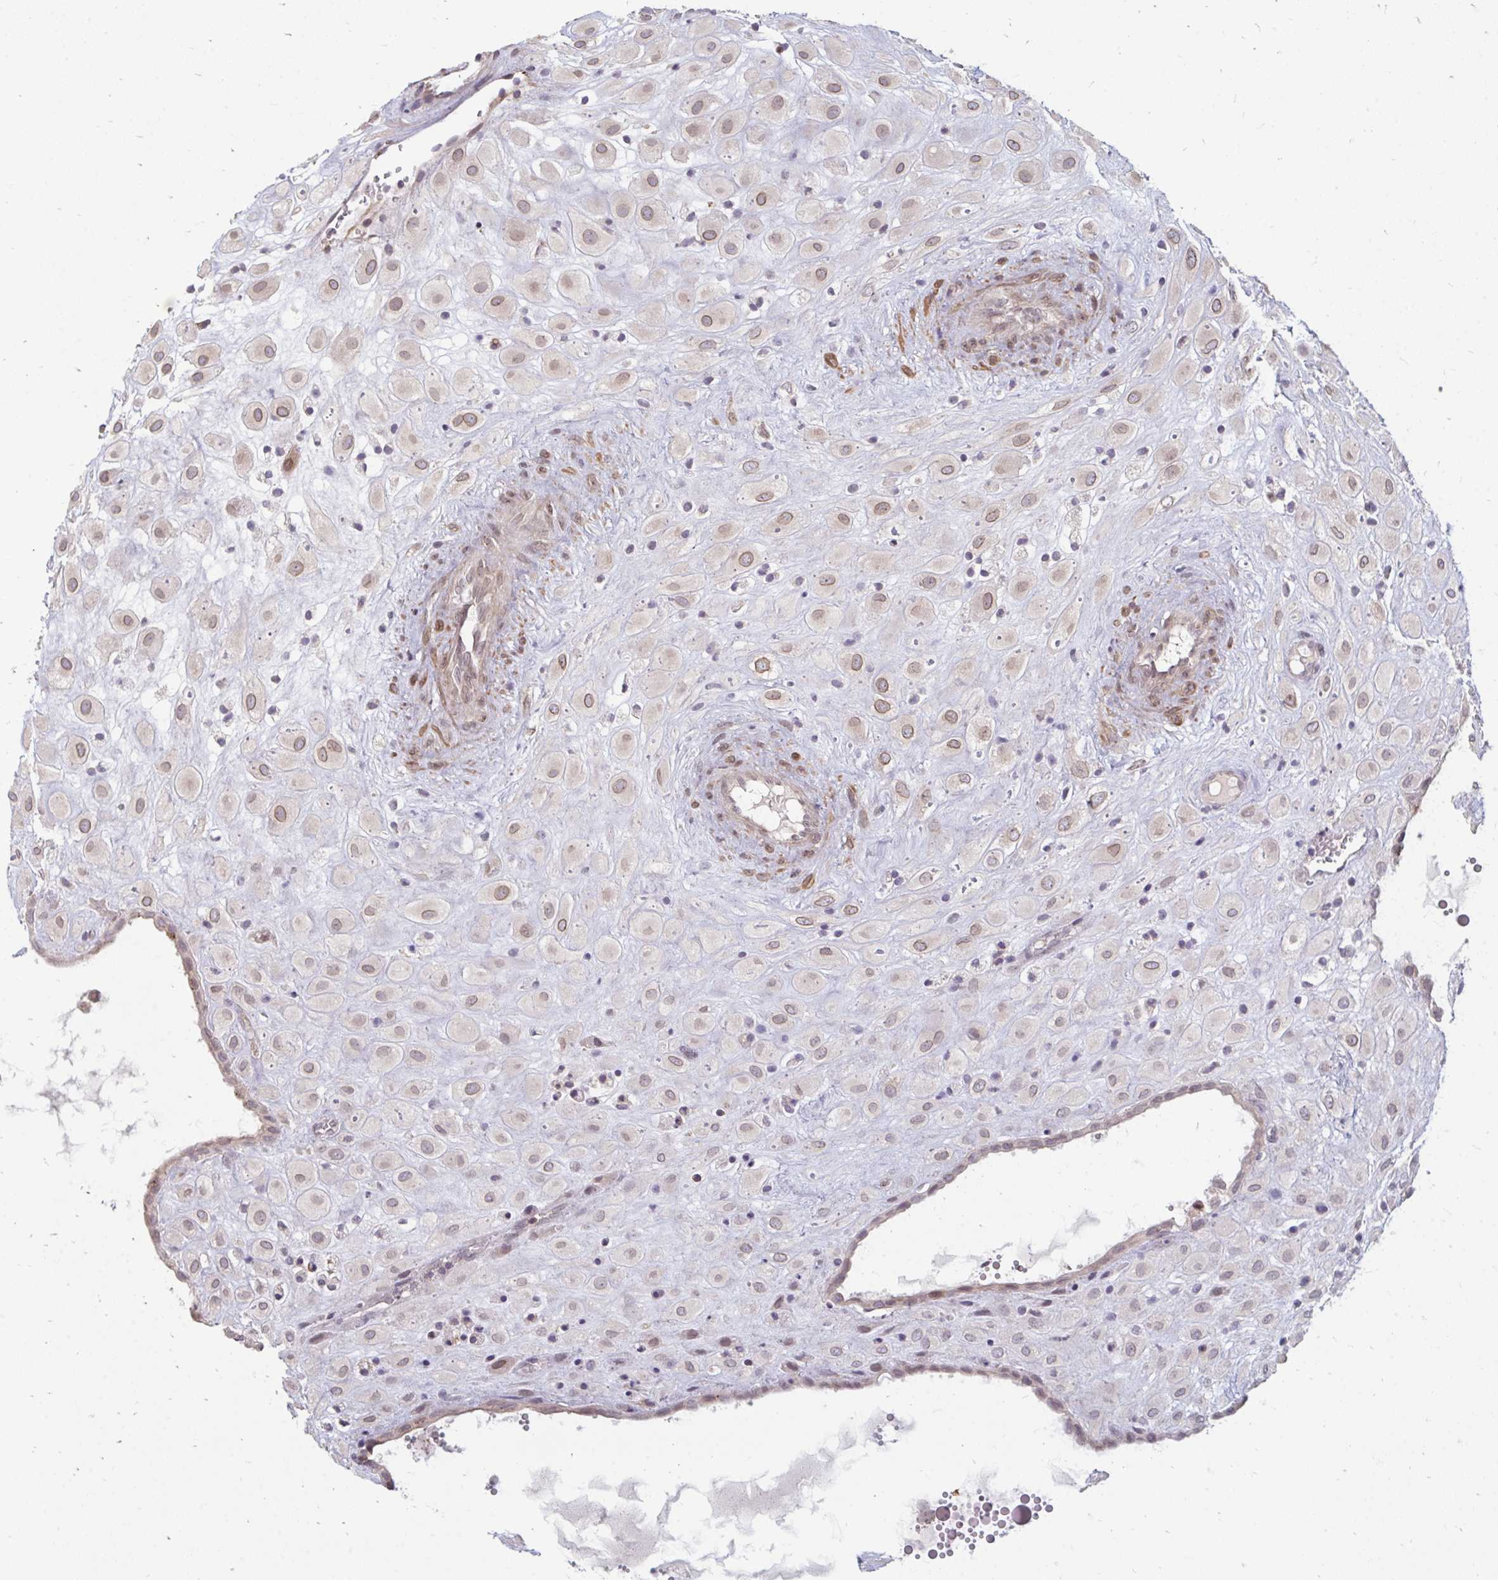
{"staining": {"intensity": "weak", "quantity": "25%-75%", "location": "cytoplasmic/membranous"}, "tissue": "placenta", "cell_type": "Decidual cells", "image_type": "normal", "snomed": [{"axis": "morphology", "description": "Normal tissue, NOS"}, {"axis": "topography", "description": "Placenta"}], "caption": "Approximately 25%-75% of decidual cells in unremarkable human placenta show weak cytoplasmic/membranous protein staining as visualized by brown immunohistochemical staining.", "gene": "GPC5", "patient": {"sex": "female", "age": 24}}